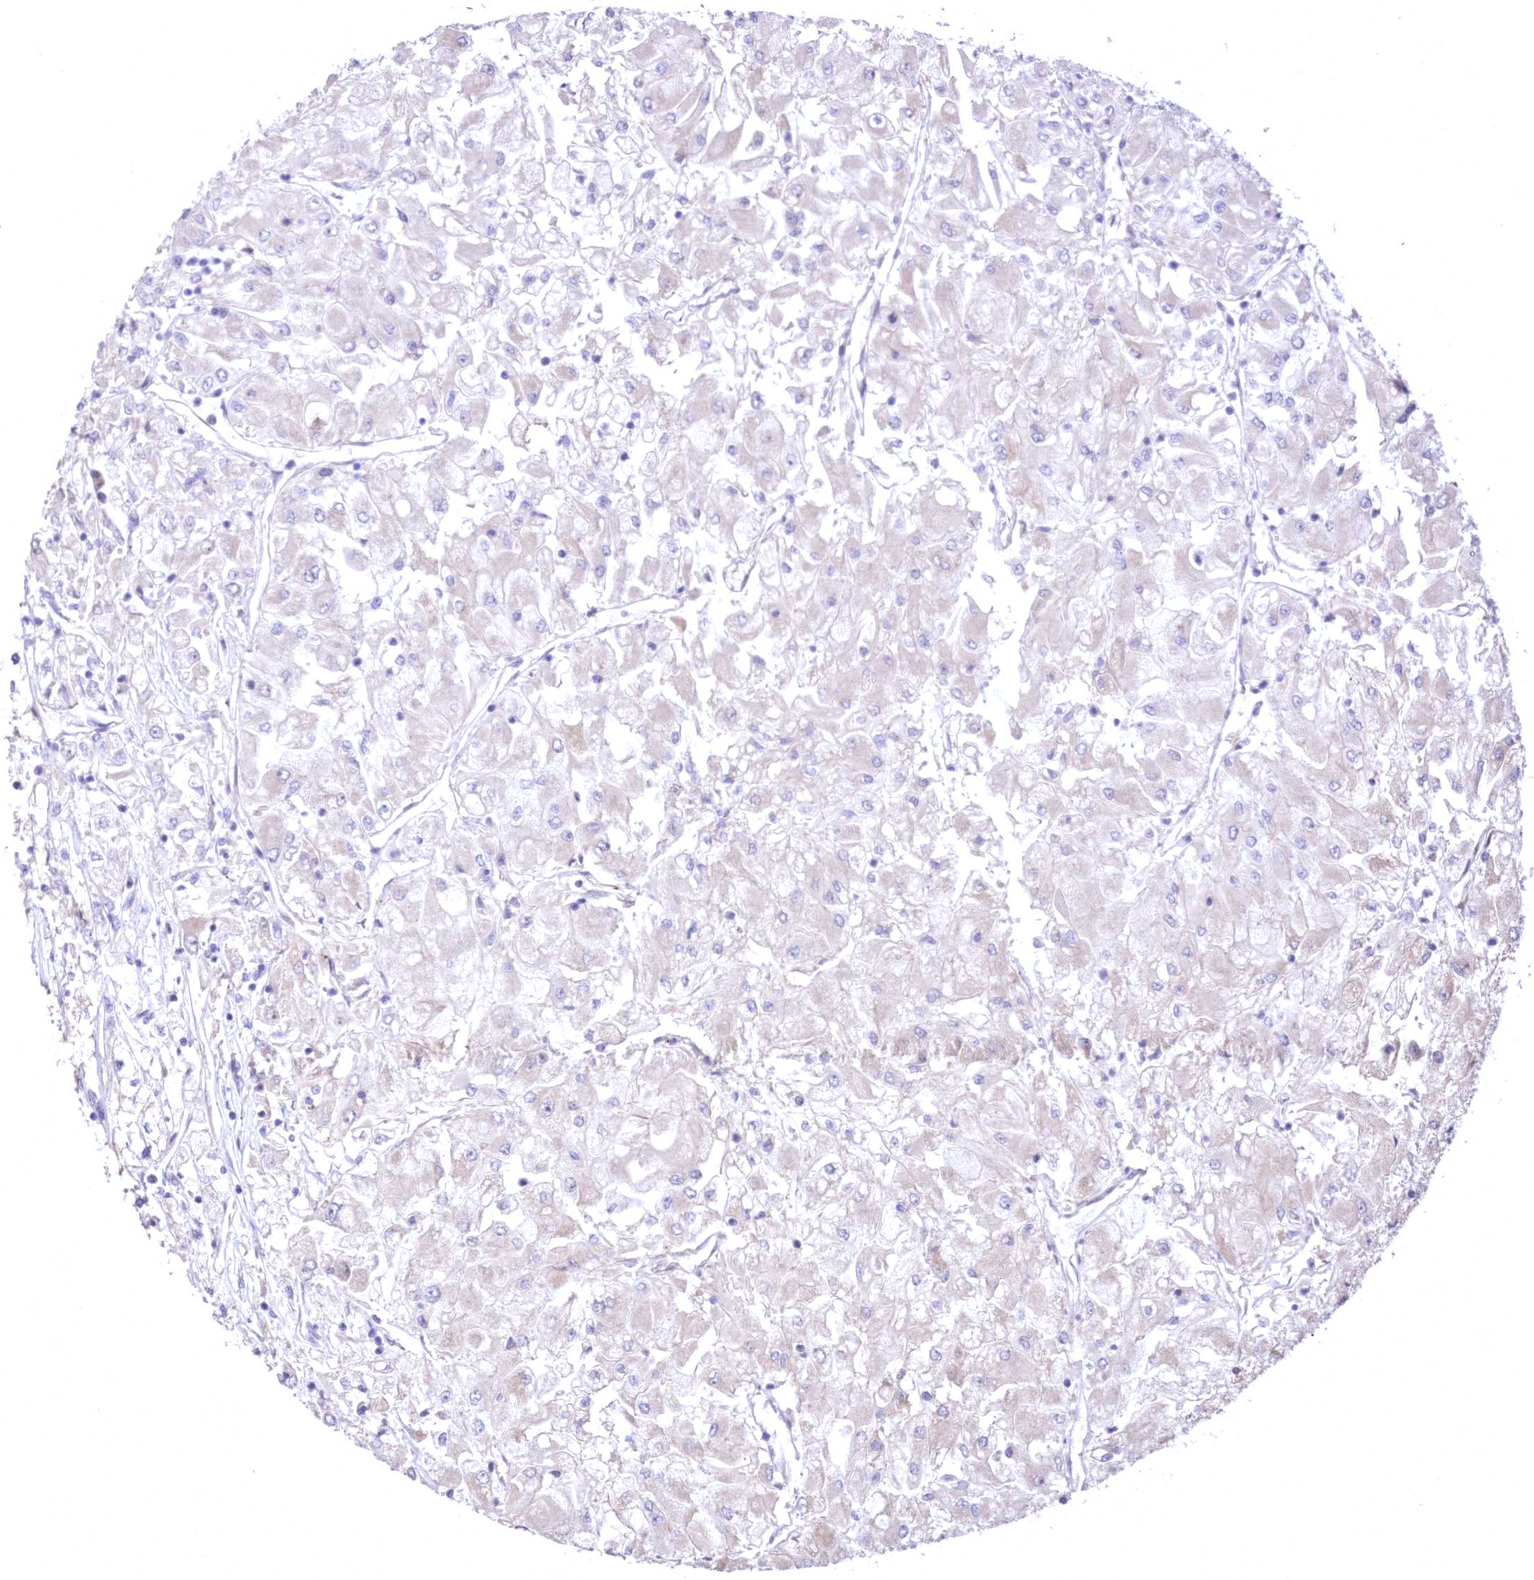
{"staining": {"intensity": "negative", "quantity": "none", "location": "none"}, "tissue": "renal cancer", "cell_type": "Tumor cells", "image_type": "cancer", "snomed": [{"axis": "morphology", "description": "Adenocarcinoma, NOS"}, {"axis": "topography", "description": "Kidney"}], "caption": "Immunohistochemistry (IHC) photomicrograph of neoplastic tissue: renal cancer stained with DAB displays no significant protein expression in tumor cells. (DAB immunohistochemistry visualized using brightfield microscopy, high magnification).", "gene": "MTRF1L", "patient": {"sex": "male", "age": 80}}